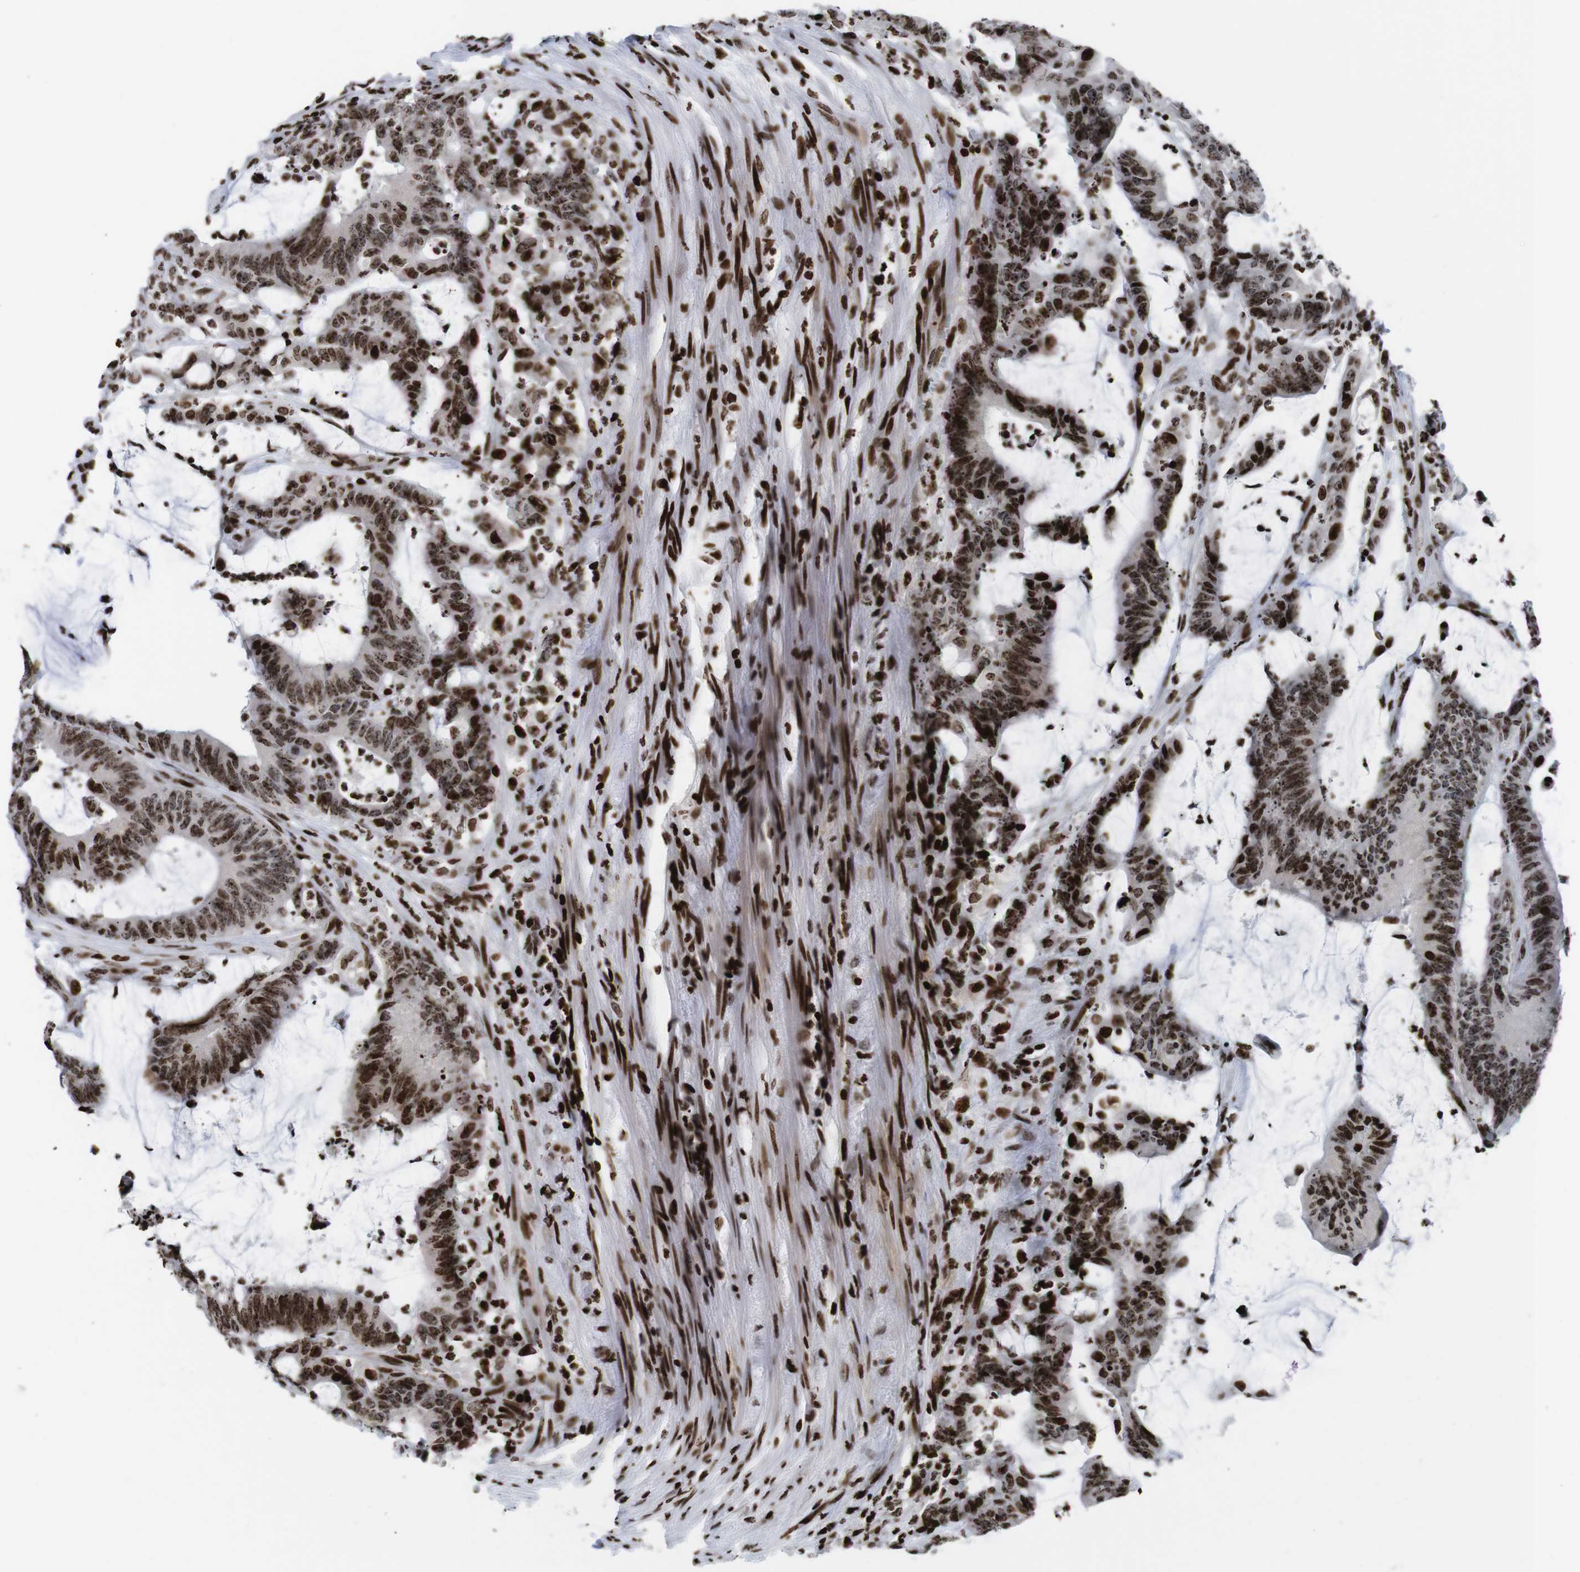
{"staining": {"intensity": "strong", "quantity": ">75%", "location": "nuclear"}, "tissue": "colorectal cancer", "cell_type": "Tumor cells", "image_type": "cancer", "snomed": [{"axis": "morphology", "description": "Adenocarcinoma, NOS"}, {"axis": "topography", "description": "Rectum"}], "caption": "Protein staining displays strong nuclear positivity in approximately >75% of tumor cells in colorectal adenocarcinoma. (DAB (3,3'-diaminobenzidine) IHC, brown staining for protein, blue staining for nuclei).", "gene": "H1-4", "patient": {"sex": "female", "age": 66}}